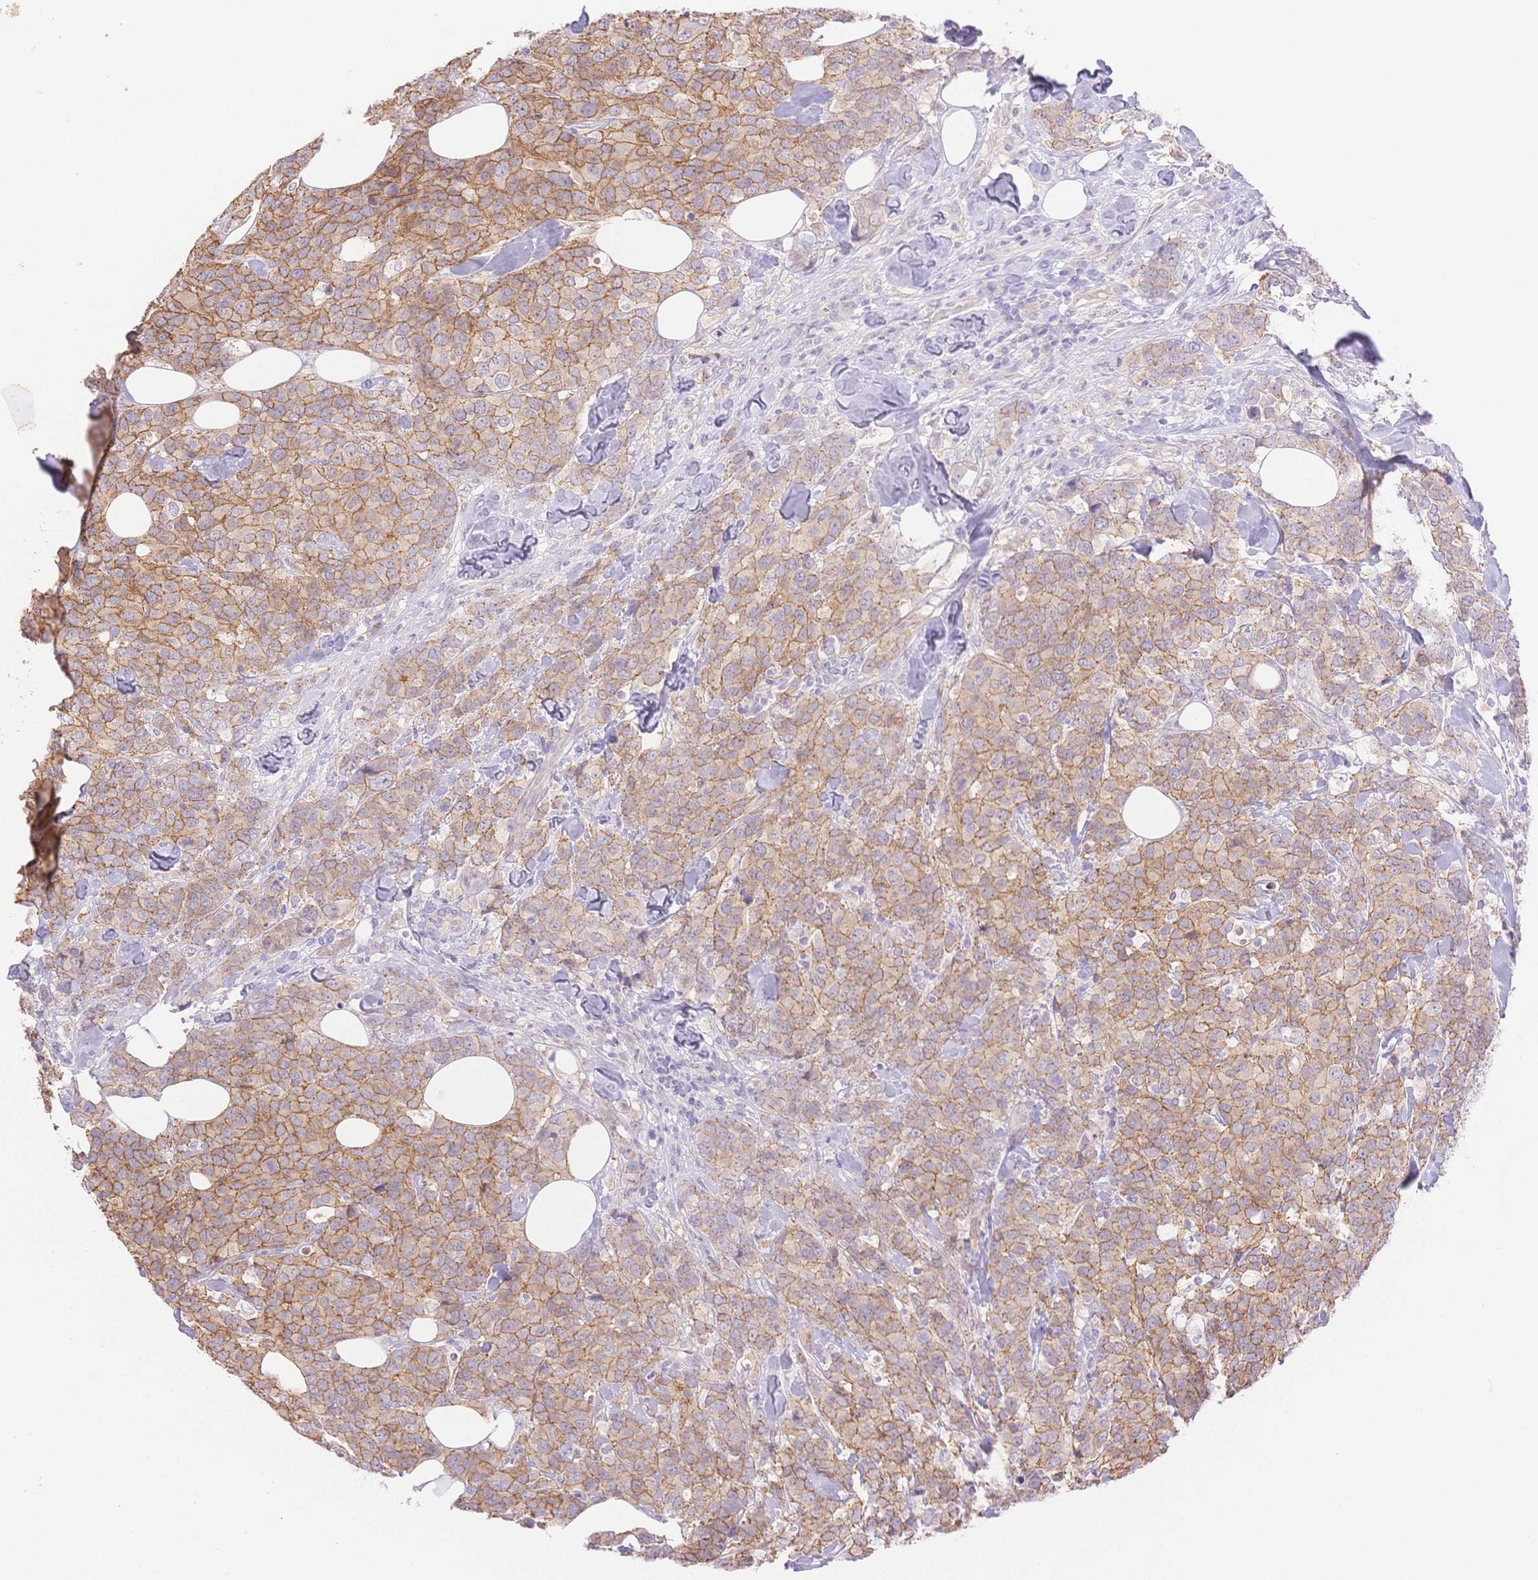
{"staining": {"intensity": "moderate", "quantity": ">75%", "location": "cytoplasmic/membranous"}, "tissue": "breast cancer", "cell_type": "Tumor cells", "image_type": "cancer", "snomed": [{"axis": "morphology", "description": "Lobular carcinoma"}, {"axis": "topography", "description": "Breast"}], "caption": "Breast cancer (lobular carcinoma) stained with a protein marker reveals moderate staining in tumor cells.", "gene": "WDR54", "patient": {"sex": "female", "age": 59}}